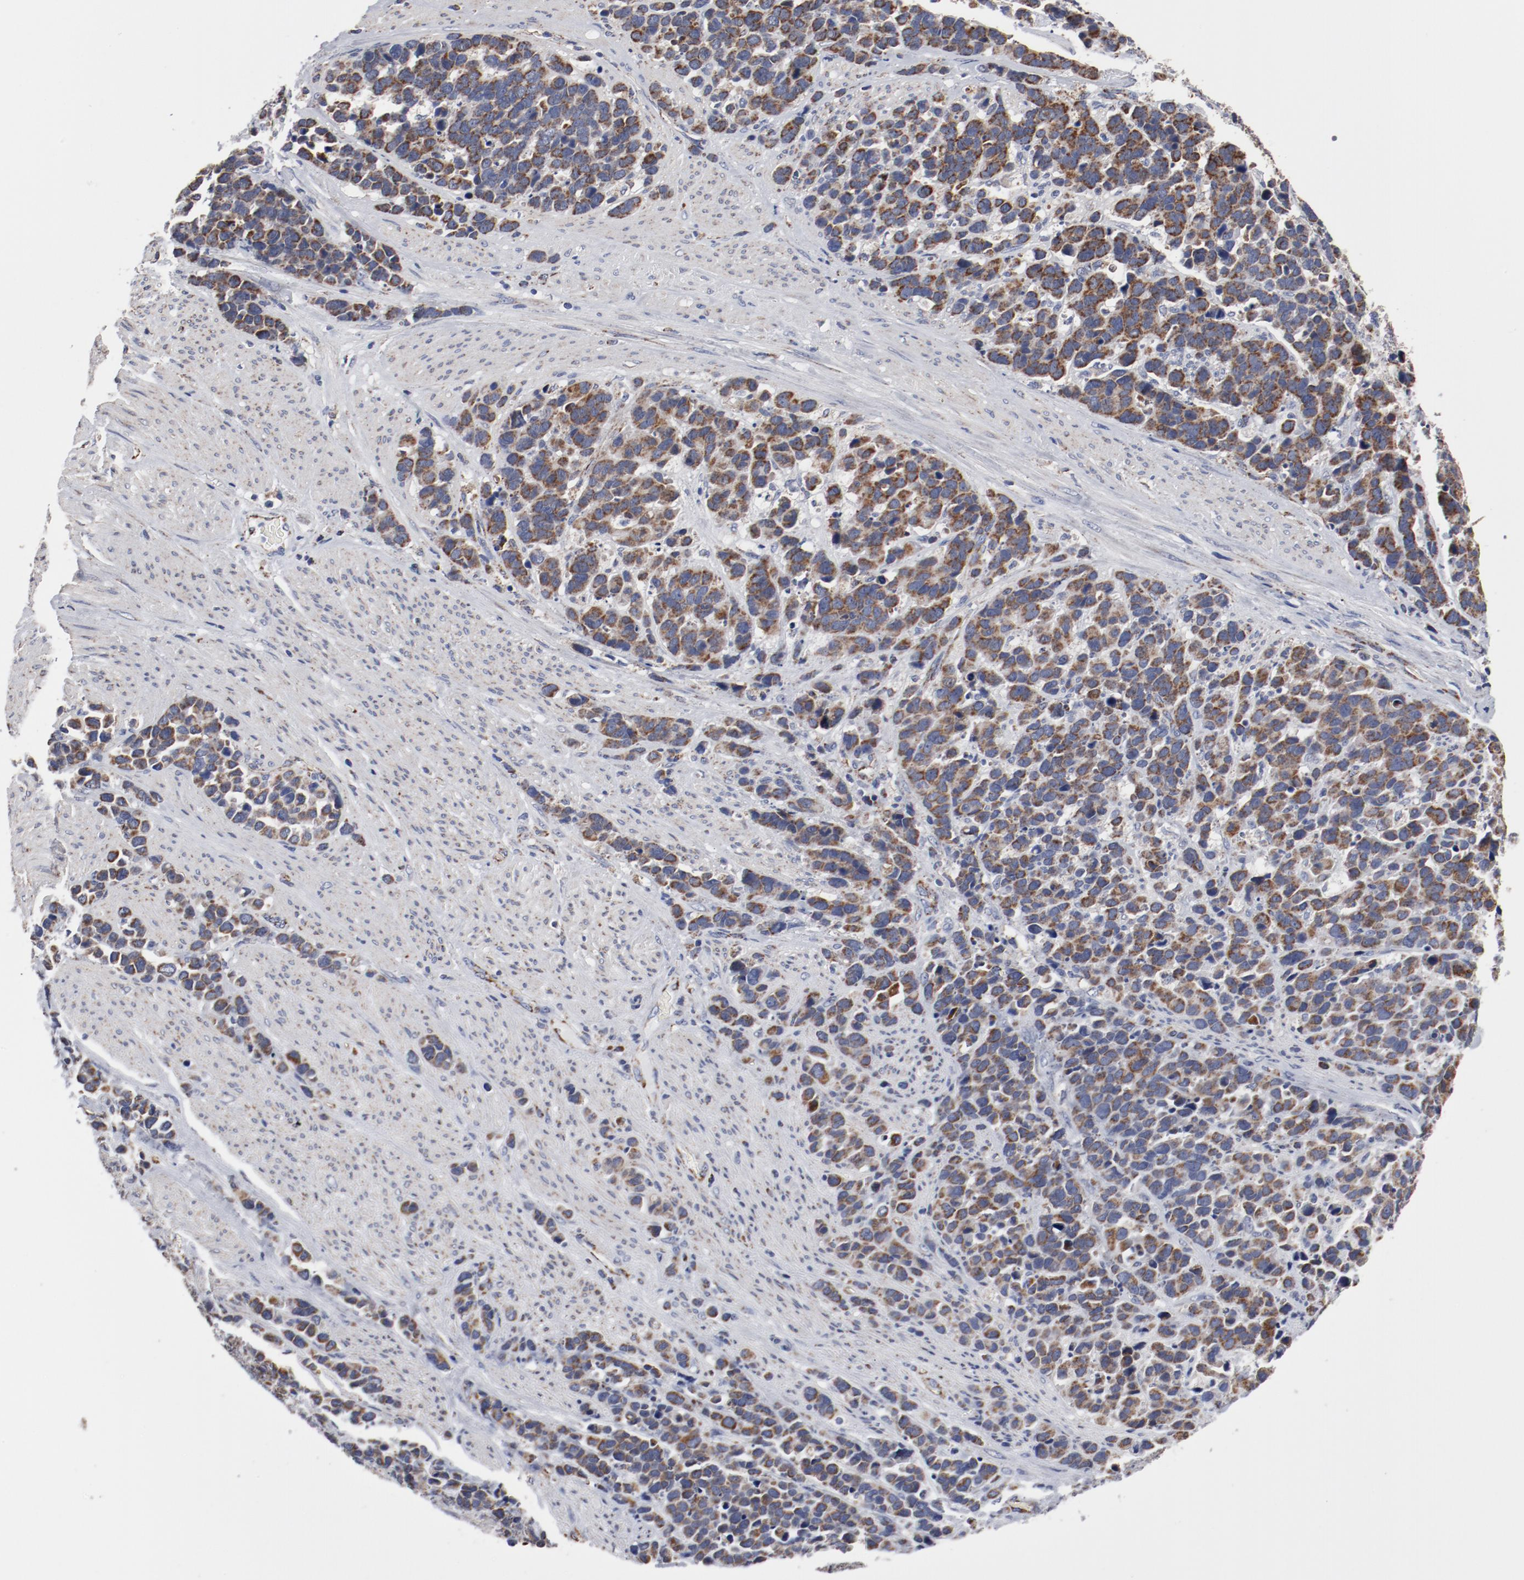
{"staining": {"intensity": "moderate", "quantity": ">75%", "location": "cytoplasmic/membranous"}, "tissue": "stomach cancer", "cell_type": "Tumor cells", "image_type": "cancer", "snomed": [{"axis": "morphology", "description": "Adenocarcinoma, NOS"}, {"axis": "topography", "description": "Stomach, upper"}], "caption": "The image shows immunohistochemical staining of adenocarcinoma (stomach). There is moderate cytoplasmic/membranous positivity is identified in approximately >75% of tumor cells.", "gene": "NDUFV2", "patient": {"sex": "male", "age": 71}}